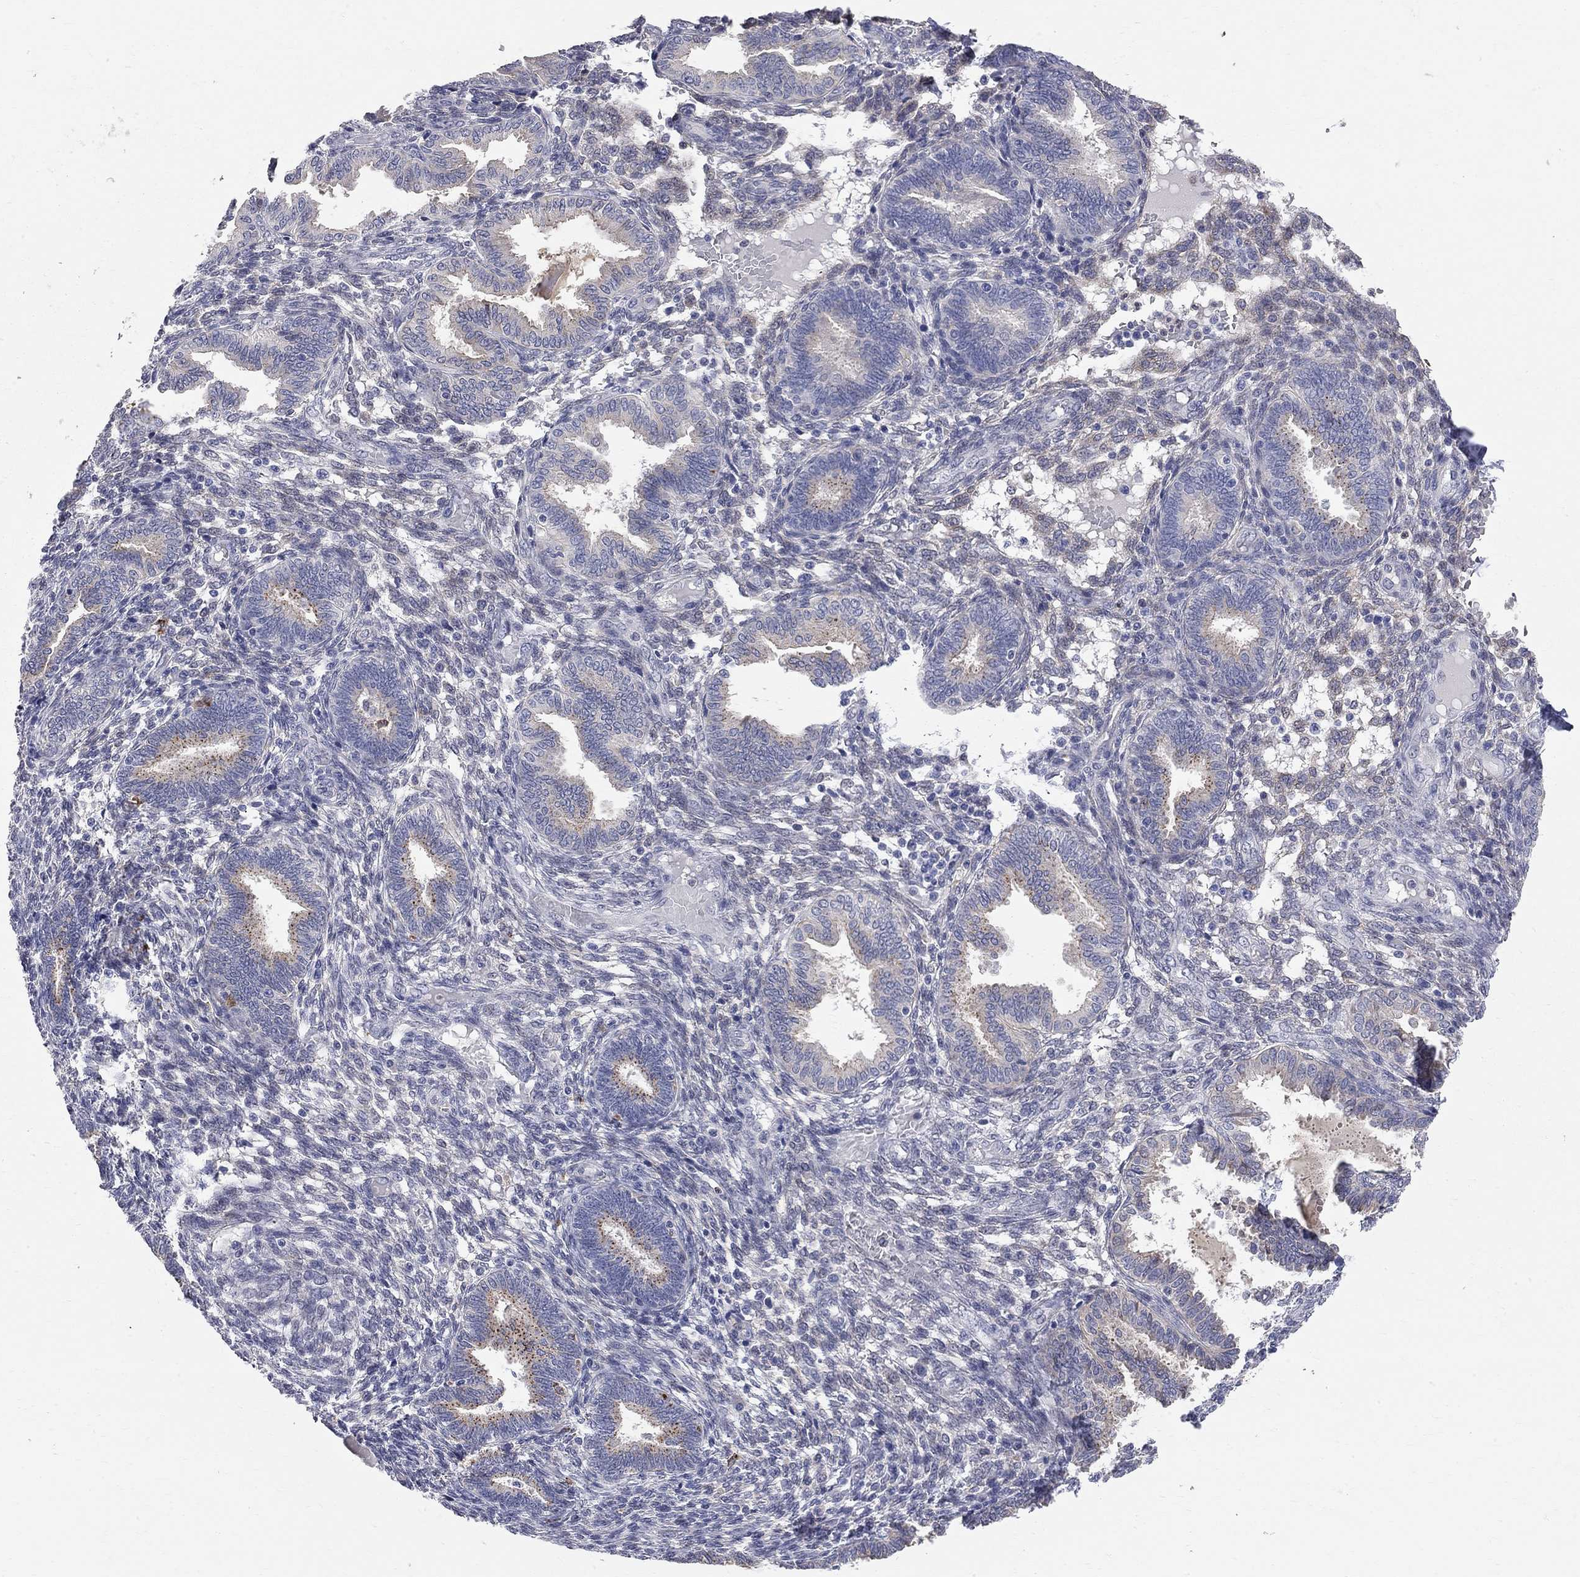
{"staining": {"intensity": "negative", "quantity": "none", "location": "none"}, "tissue": "endometrium", "cell_type": "Cells in endometrial stroma", "image_type": "normal", "snomed": [{"axis": "morphology", "description": "Normal tissue, NOS"}, {"axis": "topography", "description": "Endometrium"}], "caption": "Endometrium stained for a protein using immunohistochemistry reveals no expression cells in endometrial stroma.", "gene": "ACSL1", "patient": {"sex": "female", "age": 42}}